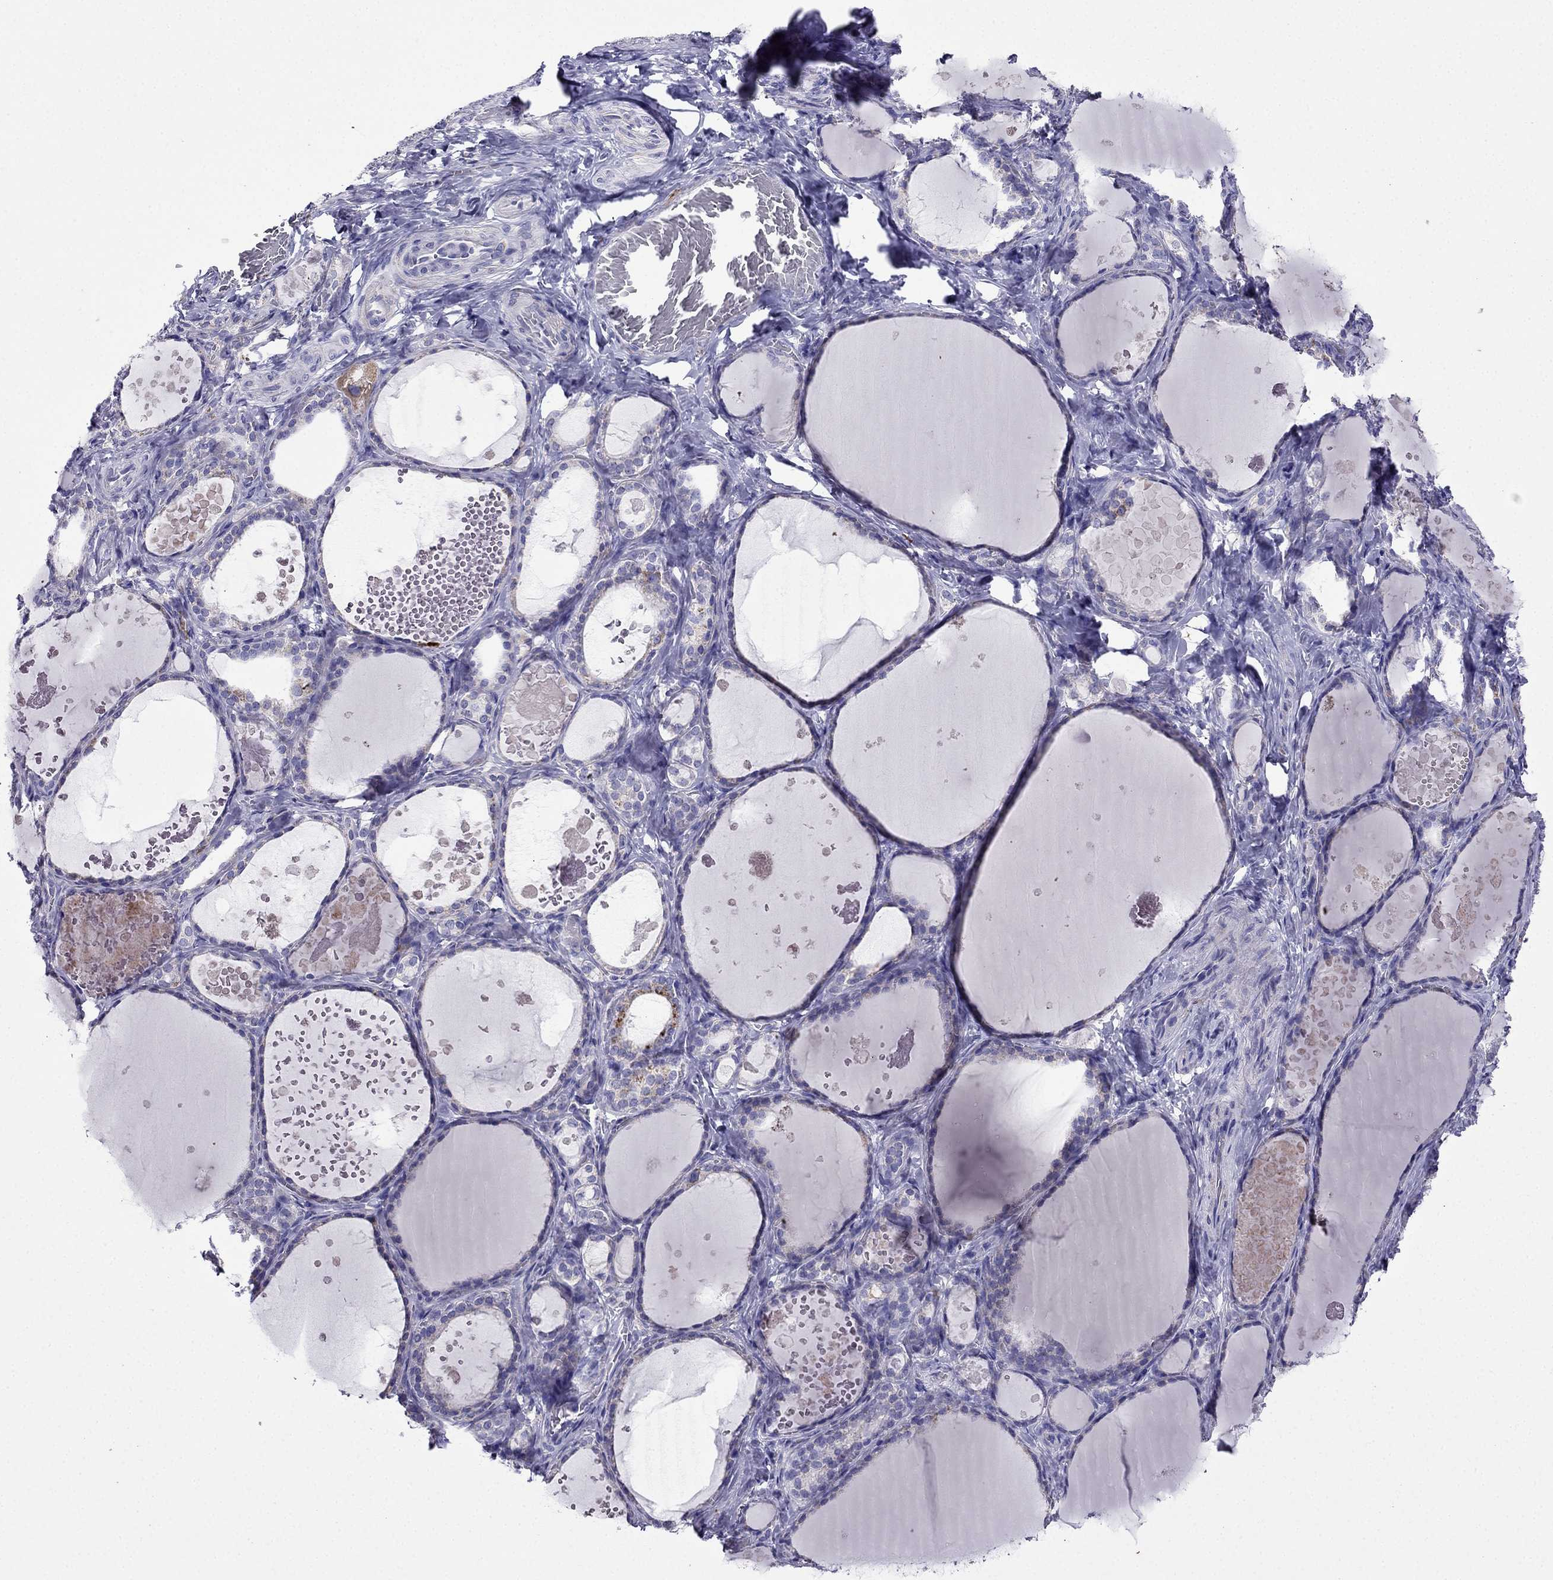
{"staining": {"intensity": "negative", "quantity": "none", "location": "none"}, "tissue": "thyroid gland", "cell_type": "Glandular cells", "image_type": "normal", "snomed": [{"axis": "morphology", "description": "Normal tissue, NOS"}, {"axis": "topography", "description": "Thyroid gland"}], "caption": "This is an IHC histopathology image of normal thyroid gland. There is no expression in glandular cells.", "gene": "DSC1", "patient": {"sex": "female", "age": 56}}